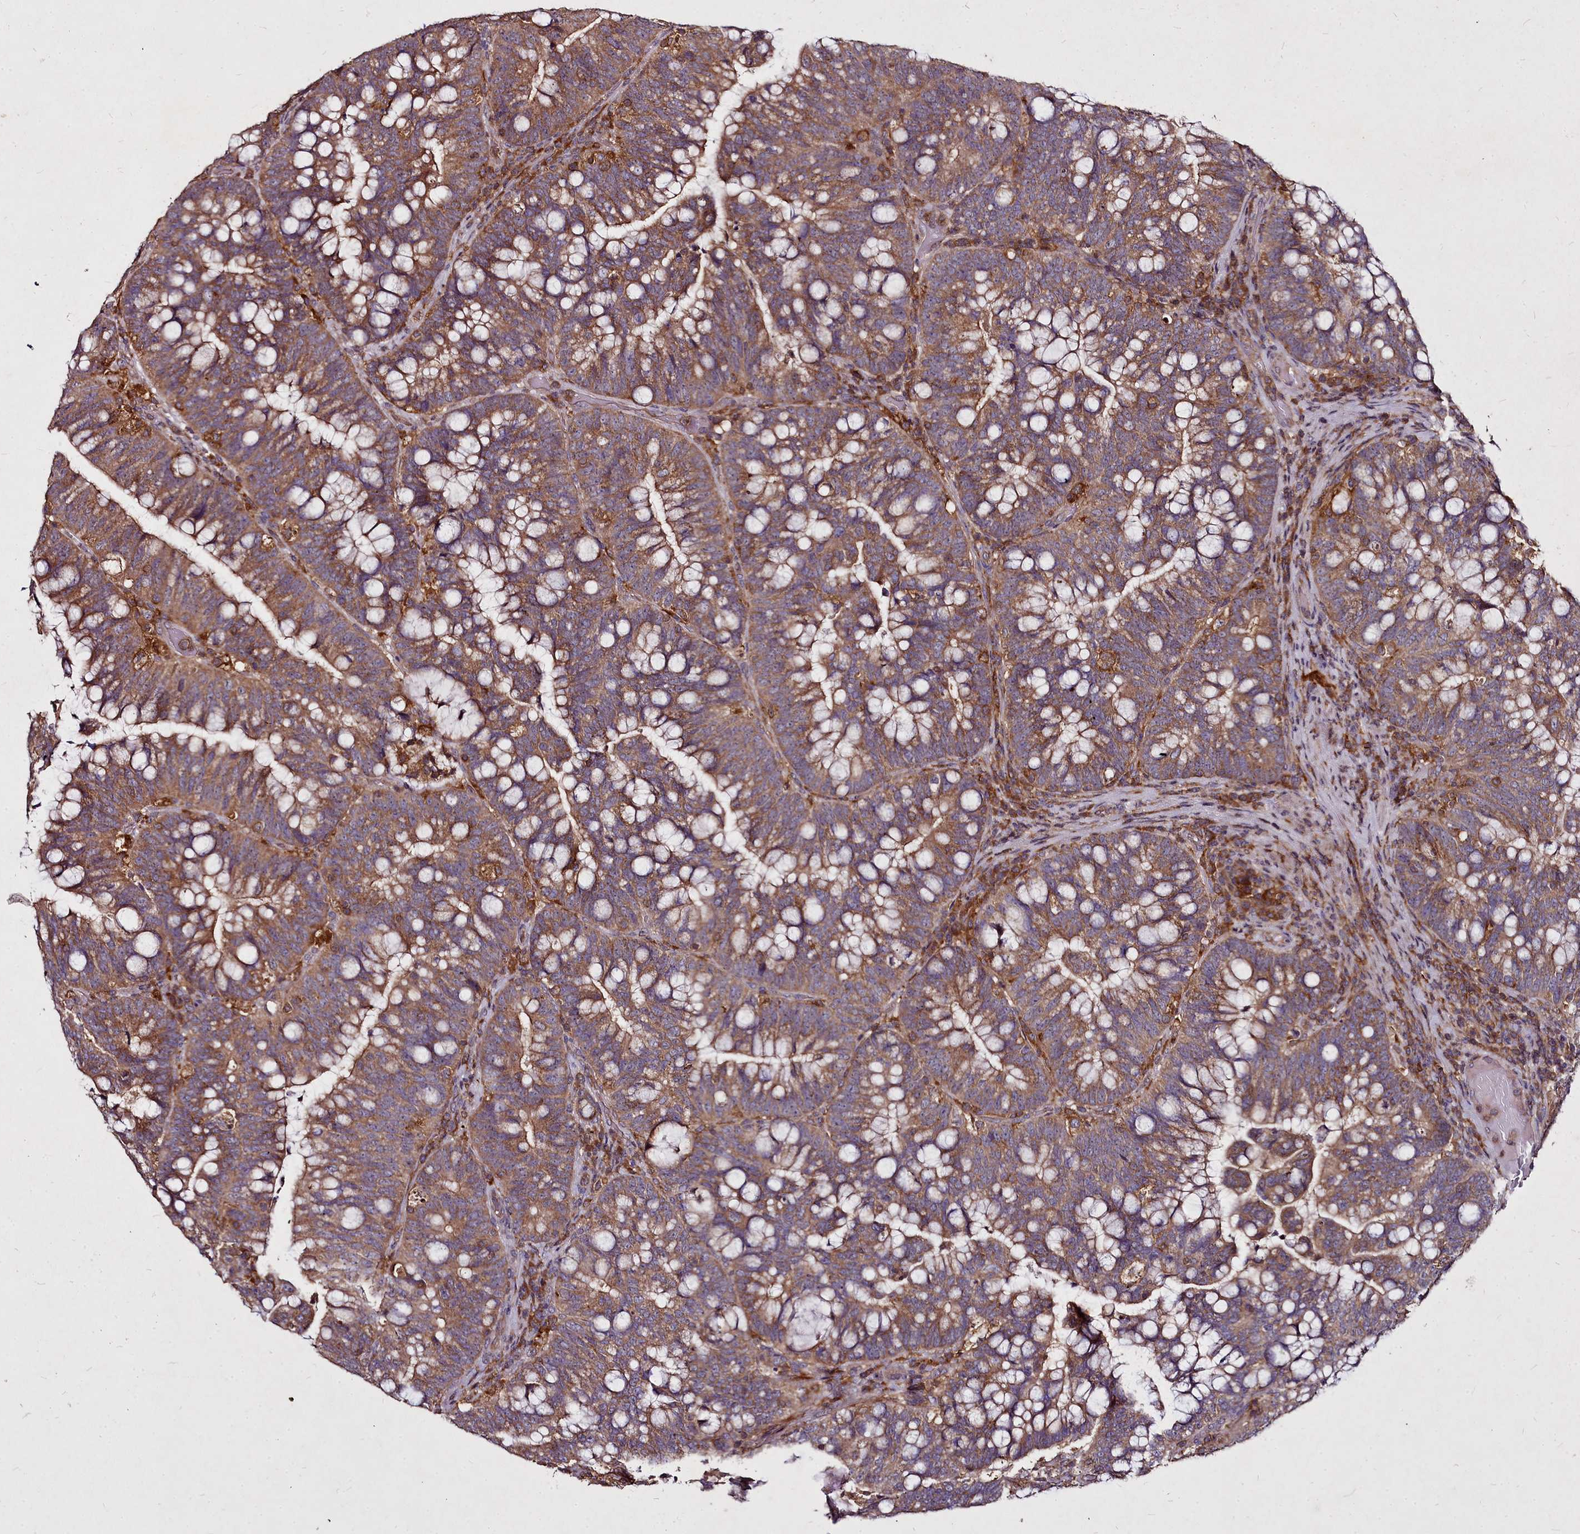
{"staining": {"intensity": "moderate", "quantity": ">75%", "location": "cytoplasmic/membranous"}, "tissue": "colorectal cancer", "cell_type": "Tumor cells", "image_type": "cancer", "snomed": [{"axis": "morphology", "description": "Adenocarcinoma, NOS"}, {"axis": "topography", "description": "Colon"}], "caption": "Protein staining exhibits moderate cytoplasmic/membranous expression in approximately >75% of tumor cells in adenocarcinoma (colorectal).", "gene": "NCKAP1L", "patient": {"sex": "female", "age": 66}}